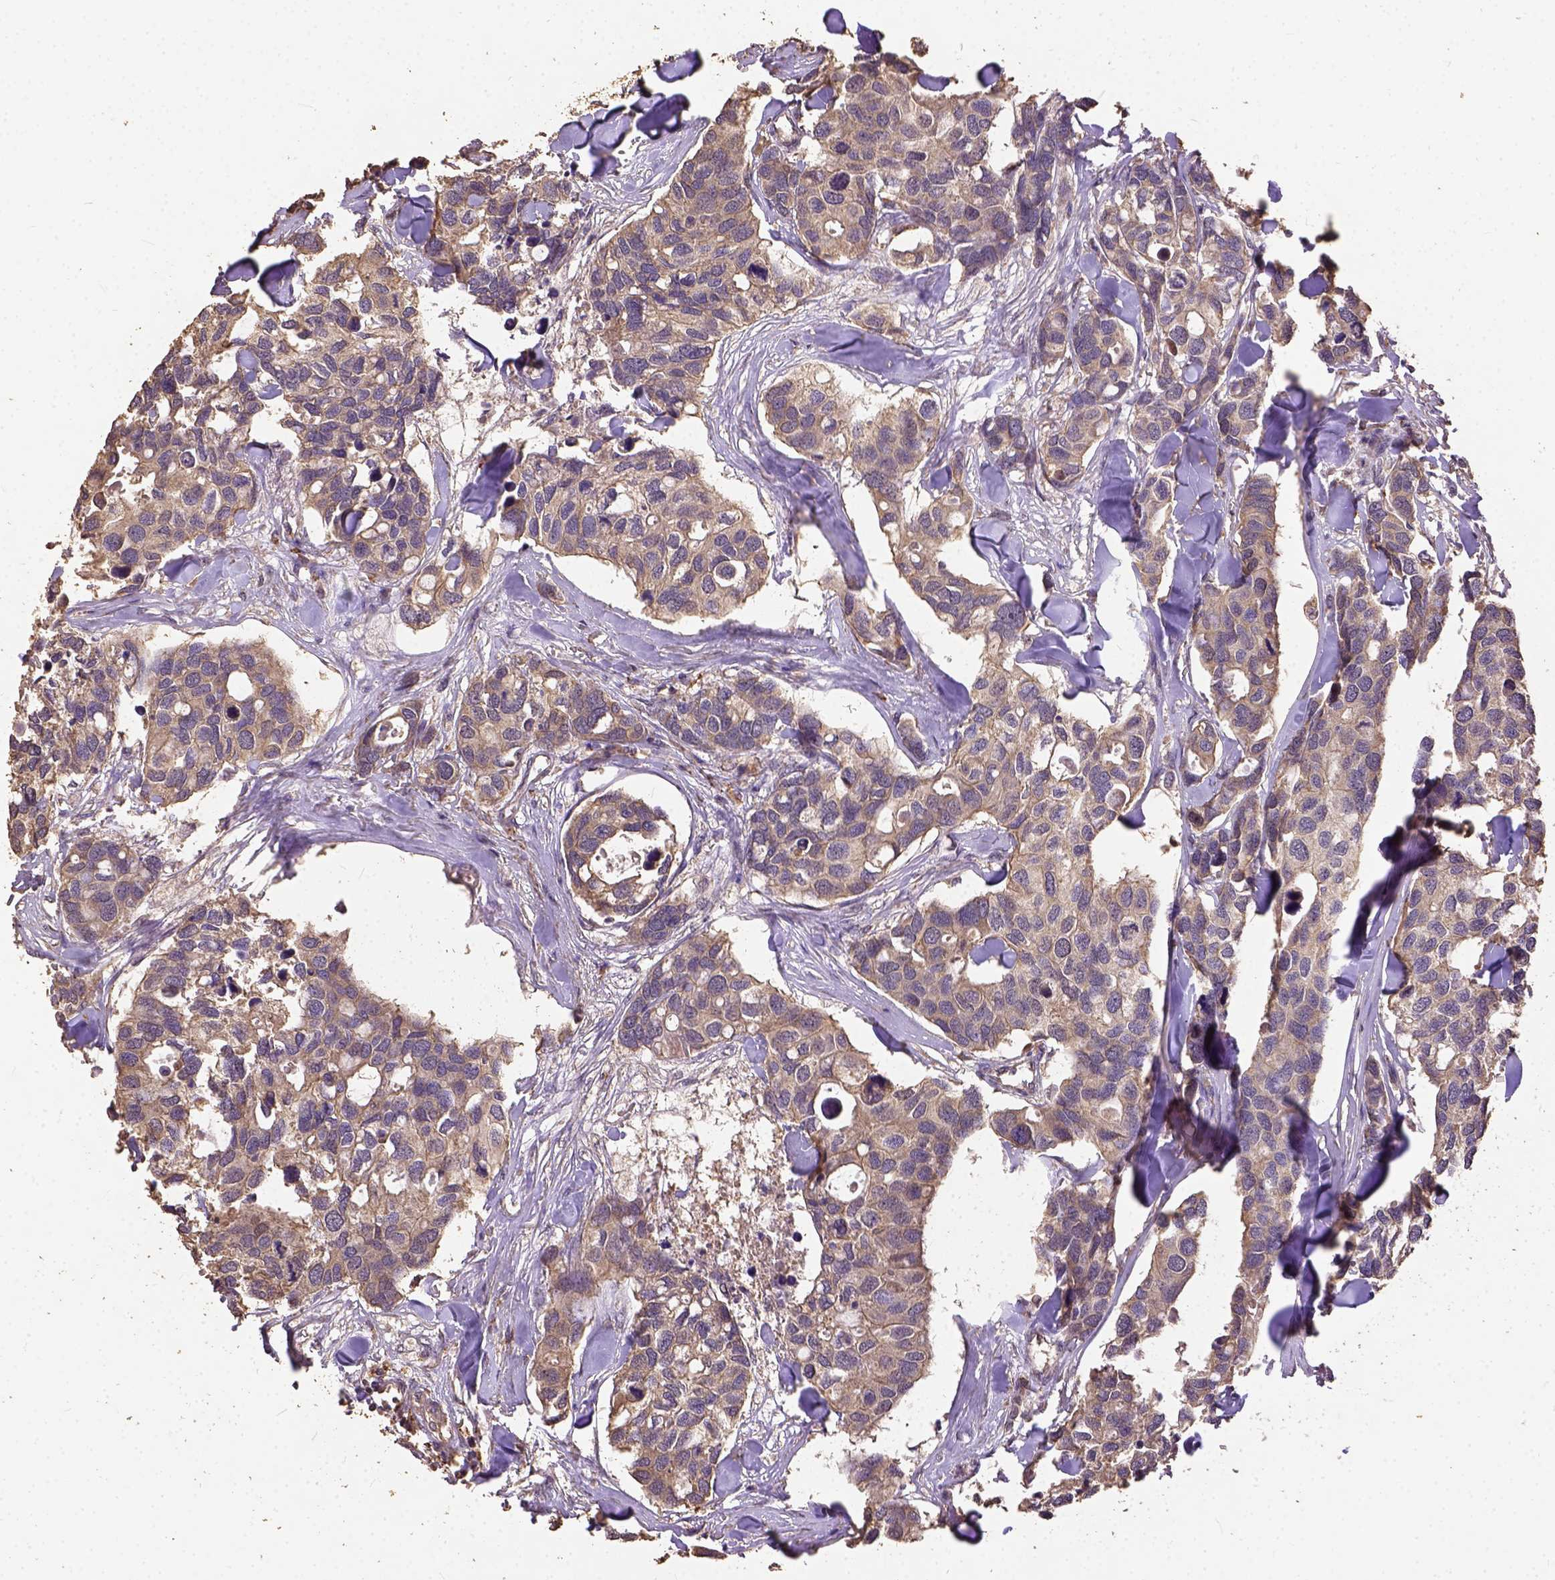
{"staining": {"intensity": "weak", "quantity": ">75%", "location": "cytoplasmic/membranous"}, "tissue": "breast cancer", "cell_type": "Tumor cells", "image_type": "cancer", "snomed": [{"axis": "morphology", "description": "Duct carcinoma"}, {"axis": "topography", "description": "Breast"}], "caption": "Protein expression analysis of breast cancer exhibits weak cytoplasmic/membranous expression in approximately >75% of tumor cells.", "gene": "ATP1B3", "patient": {"sex": "female", "age": 83}}